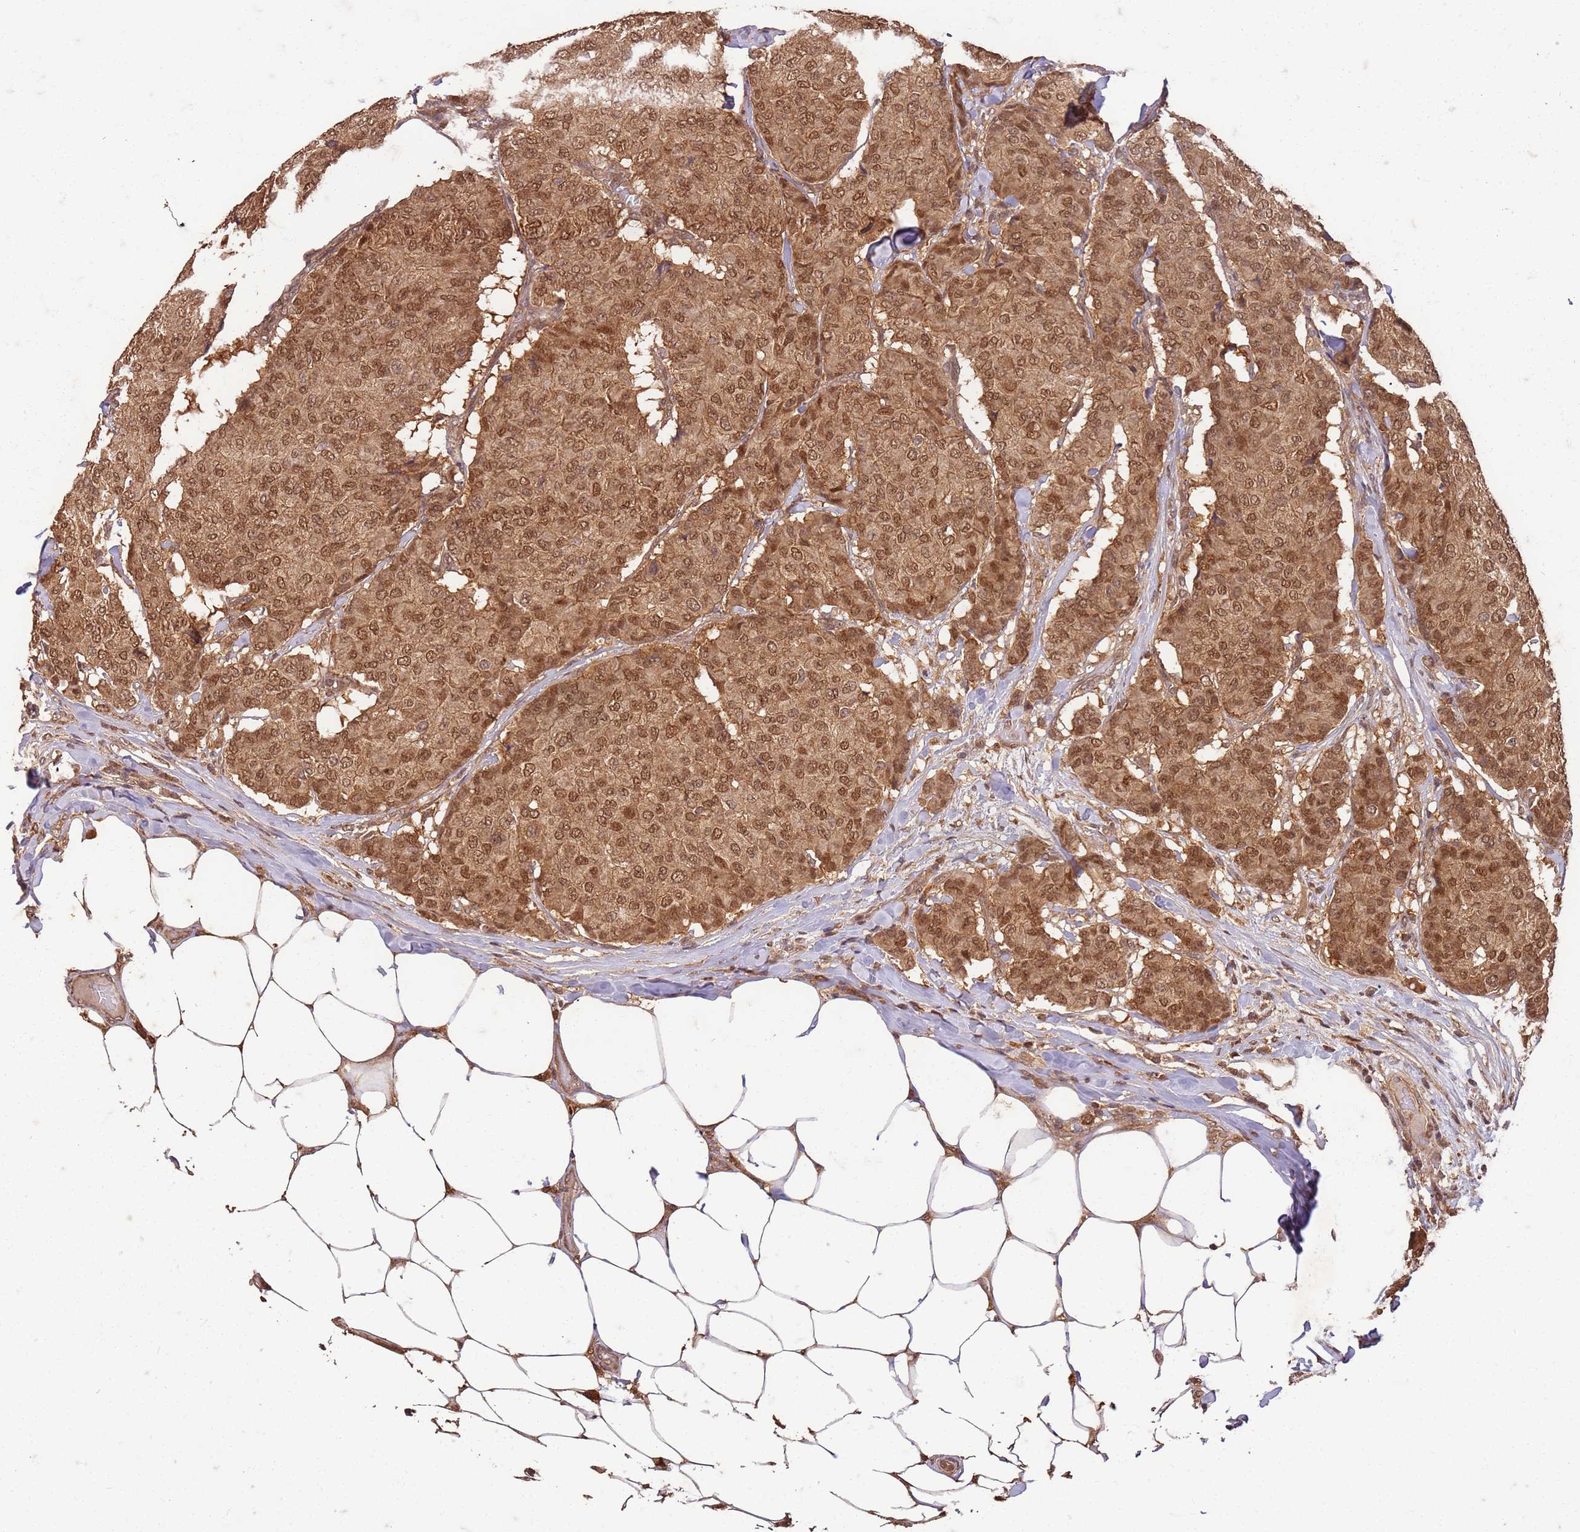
{"staining": {"intensity": "moderate", "quantity": ">75%", "location": "cytoplasmic/membranous,nuclear"}, "tissue": "breast cancer", "cell_type": "Tumor cells", "image_type": "cancer", "snomed": [{"axis": "morphology", "description": "Duct carcinoma"}, {"axis": "topography", "description": "Breast"}], "caption": "A micrograph showing moderate cytoplasmic/membranous and nuclear expression in about >75% of tumor cells in breast invasive ductal carcinoma, as visualized by brown immunohistochemical staining.", "gene": "UBE3A", "patient": {"sex": "female", "age": 75}}